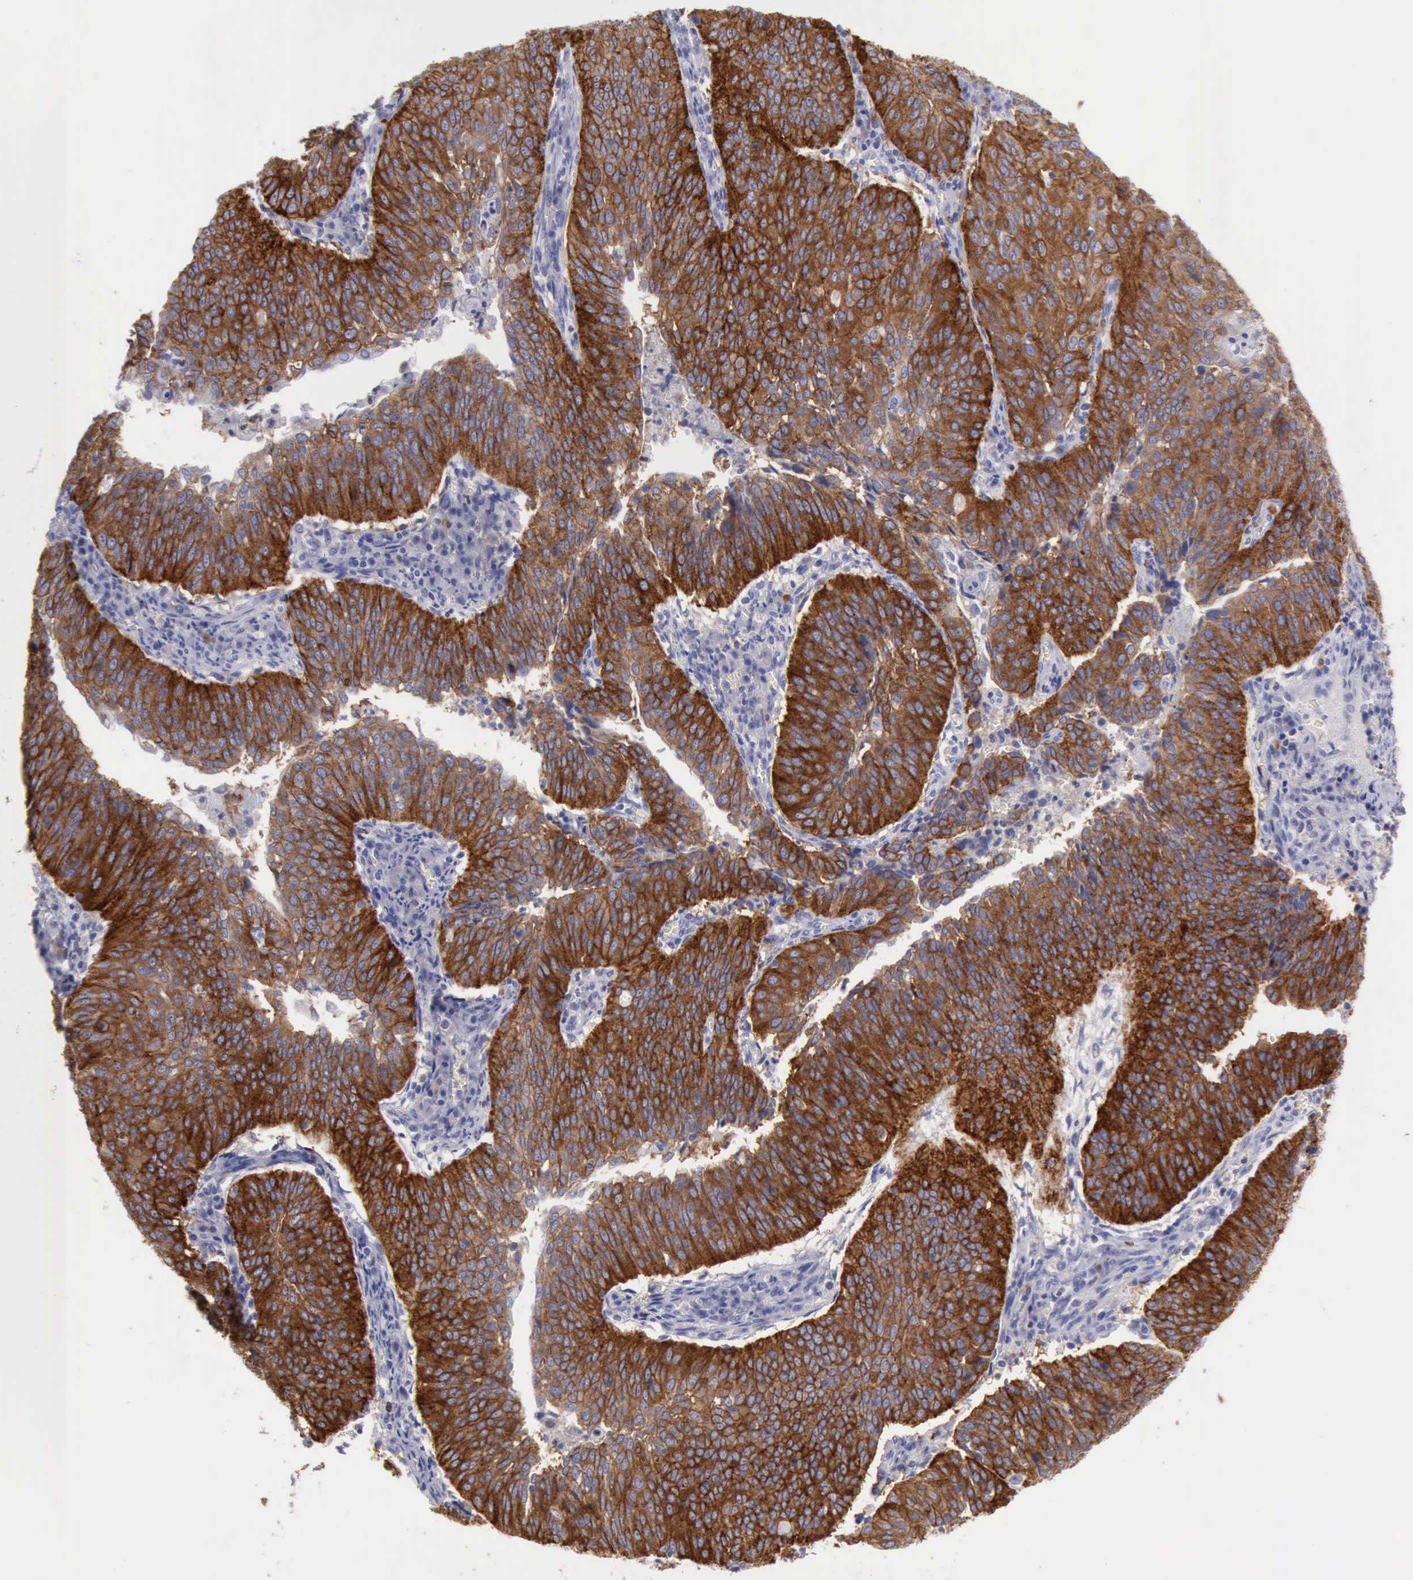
{"staining": {"intensity": "strong", "quantity": ">75%", "location": "cytoplasmic/membranous"}, "tissue": "cervical cancer", "cell_type": "Tumor cells", "image_type": "cancer", "snomed": [{"axis": "morphology", "description": "Squamous cell carcinoma, NOS"}, {"axis": "topography", "description": "Cervix"}], "caption": "A photomicrograph of human cervical cancer (squamous cell carcinoma) stained for a protein displays strong cytoplasmic/membranous brown staining in tumor cells. The staining was performed using DAB, with brown indicating positive protein expression. Nuclei are stained blue with hematoxylin.", "gene": "TFRC", "patient": {"sex": "female", "age": 39}}